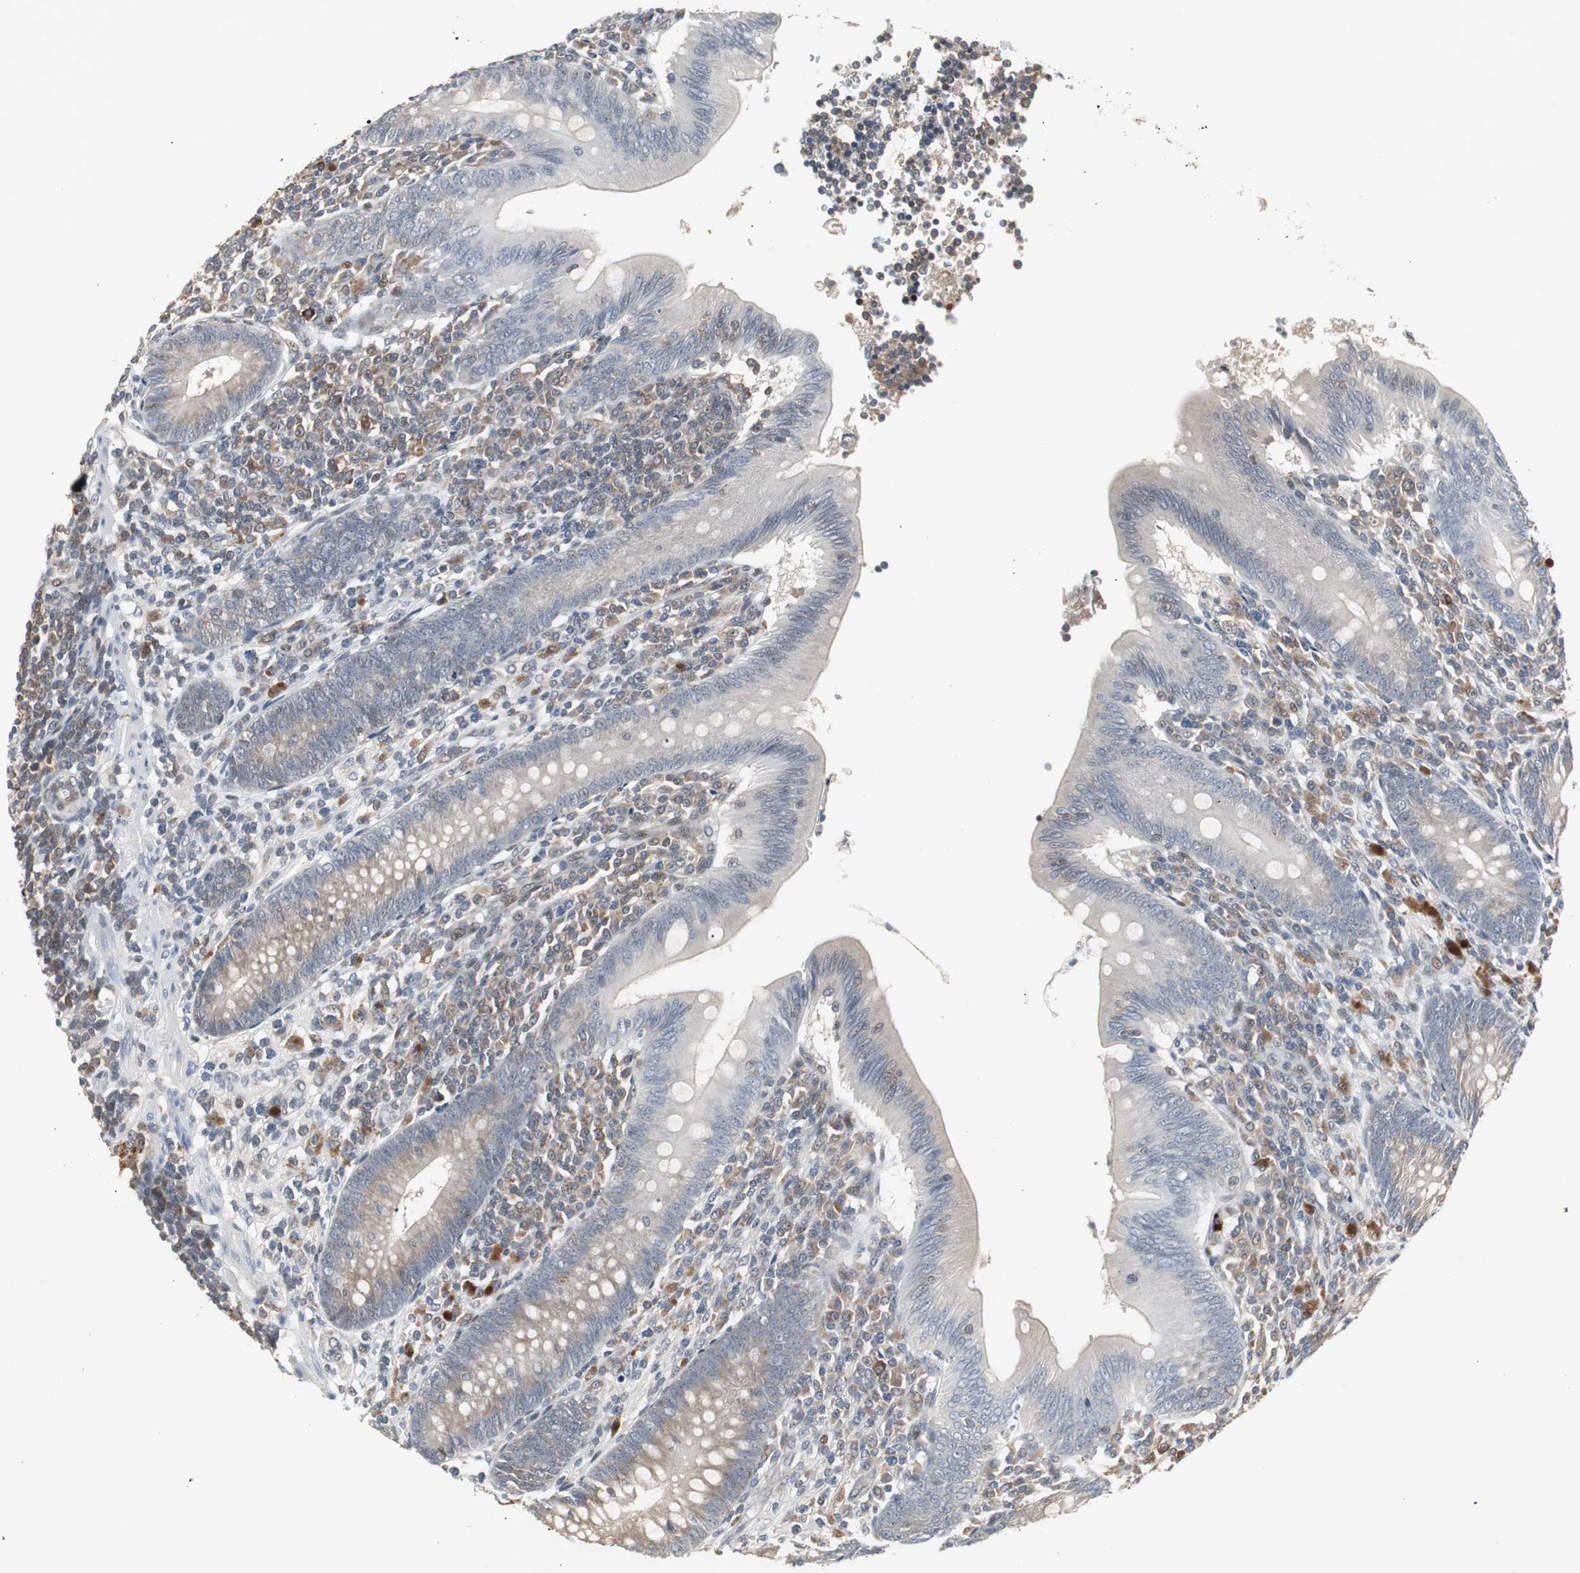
{"staining": {"intensity": "negative", "quantity": "none", "location": "none"}, "tissue": "appendix", "cell_type": "Glandular cells", "image_type": "normal", "snomed": [{"axis": "morphology", "description": "Normal tissue, NOS"}, {"axis": "morphology", "description": "Inflammation, NOS"}, {"axis": "topography", "description": "Appendix"}], "caption": "DAB immunohistochemical staining of benign human appendix demonstrates no significant expression in glandular cells.", "gene": "GRK2", "patient": {"sex": "male", "age": 46}}